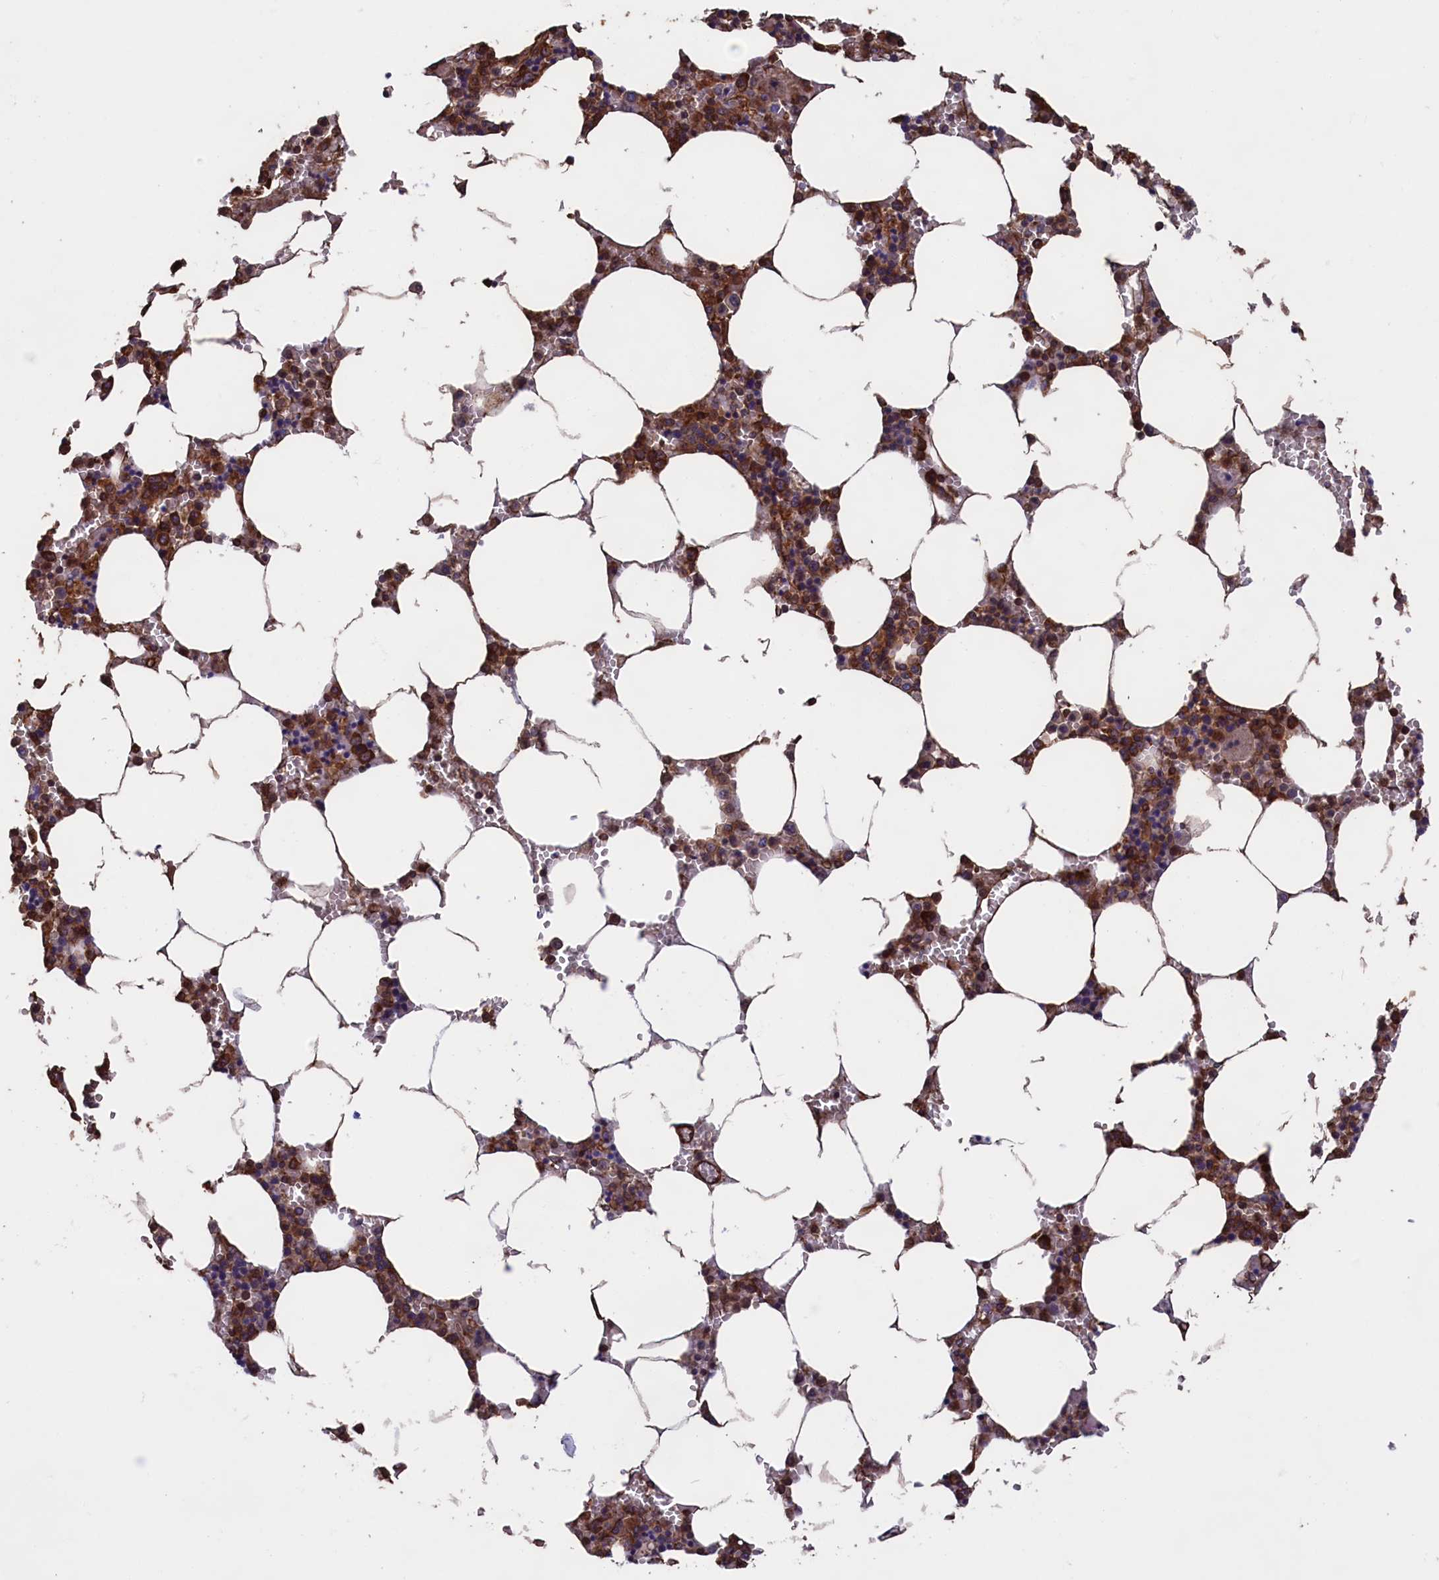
{"staining": {"intensity": "strong", "quantity": ">75%", "location": "cytoplasmic/membranous"}, "tissue": "bone marrow", "cell_type": "Hematopoietic cells", "image_type": "normal", "snomed": [{"axis": "morphology", "description": "Normal tissue, NOS"}, {"axis": "topography", "description": "Bone marrow"}], "caption": "The photomicrograph displays staining of unremarkable bone marrow, revealing strong cytoplasmic/membranous protein positivity (brown color) within hematopoietic cells.", "gene": "CCDC124", "patient": {"sex": "male", "age": 70}}